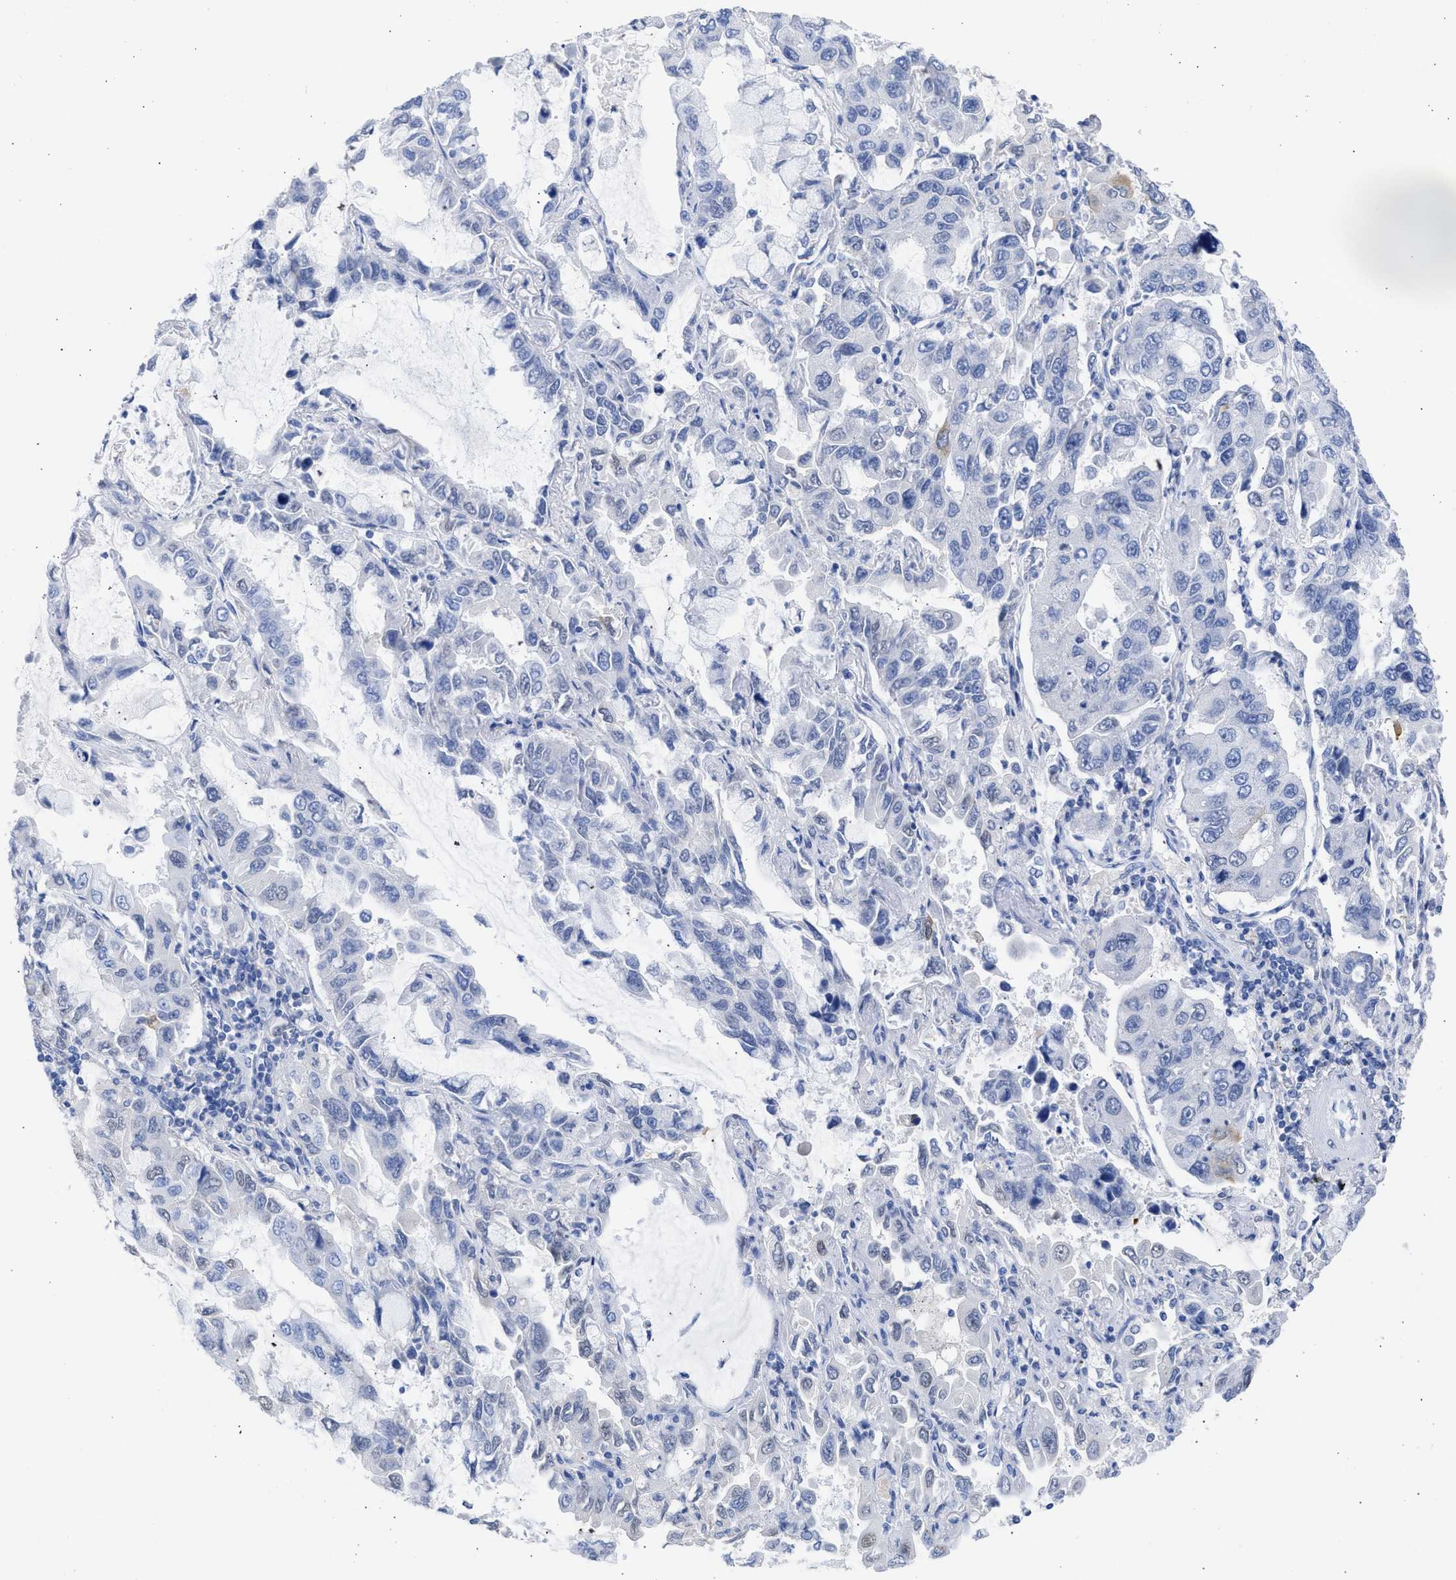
{"staining": {"intensity": "negative", "quantity": "none", "location": "none"}, "tissue": "lung cancer", "cell_type": "Tumor cells", "image_type": "cancer", "snomed": [{"axis": "morphology", "description": "Adenocarcinoma, NOS"}, {"axis": "topography", "description": "Lung"}], "caption": "This is an immunohistochemistry (IHC) photomicrograph of lung adenocarcinoma. There is no expression in tumor cells.", "gene": "RSPH1", "patient": {"sex": "male", "age": 64}}